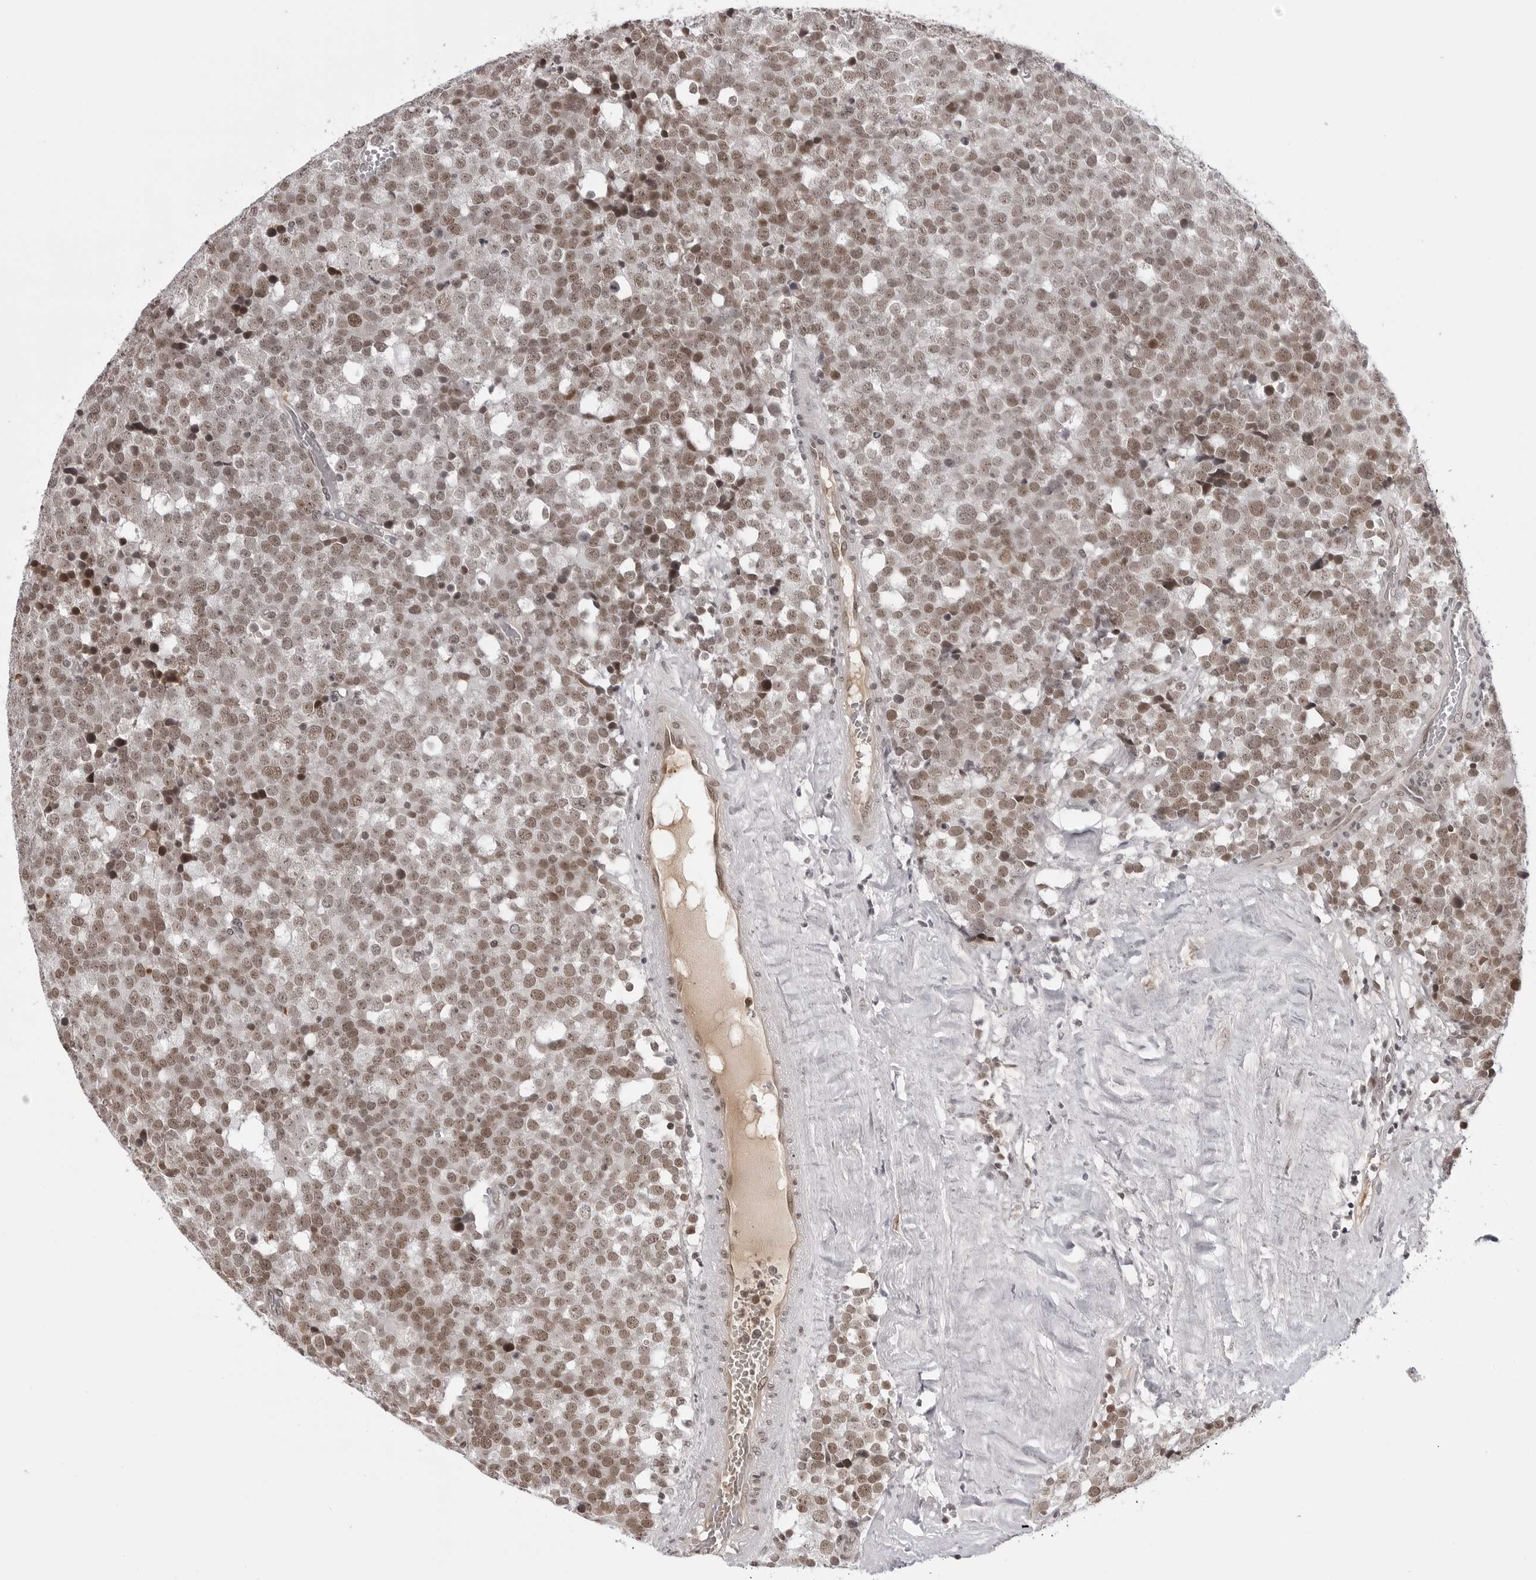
{"staining": {"intensity": "moderate", "quantity": ">75%", "location": "nuclear"}, "tissue": "testis cancer", "cell_type": "Tumor cells", "image_type": "cancer", "snomed": [{"axis": "morphology", "description": "Seminoma, NOS"}, {"axis": "topography", "description": "Testis"}], "caption": "Moderate nuclear staining is identified in about >75% of tumor cells in seminoma (testis). (brown staining indicates protein expression, while blue staining denotes nuclei).", "gene": "PHF3", "patient": {"sex": "male", "age": 71}}